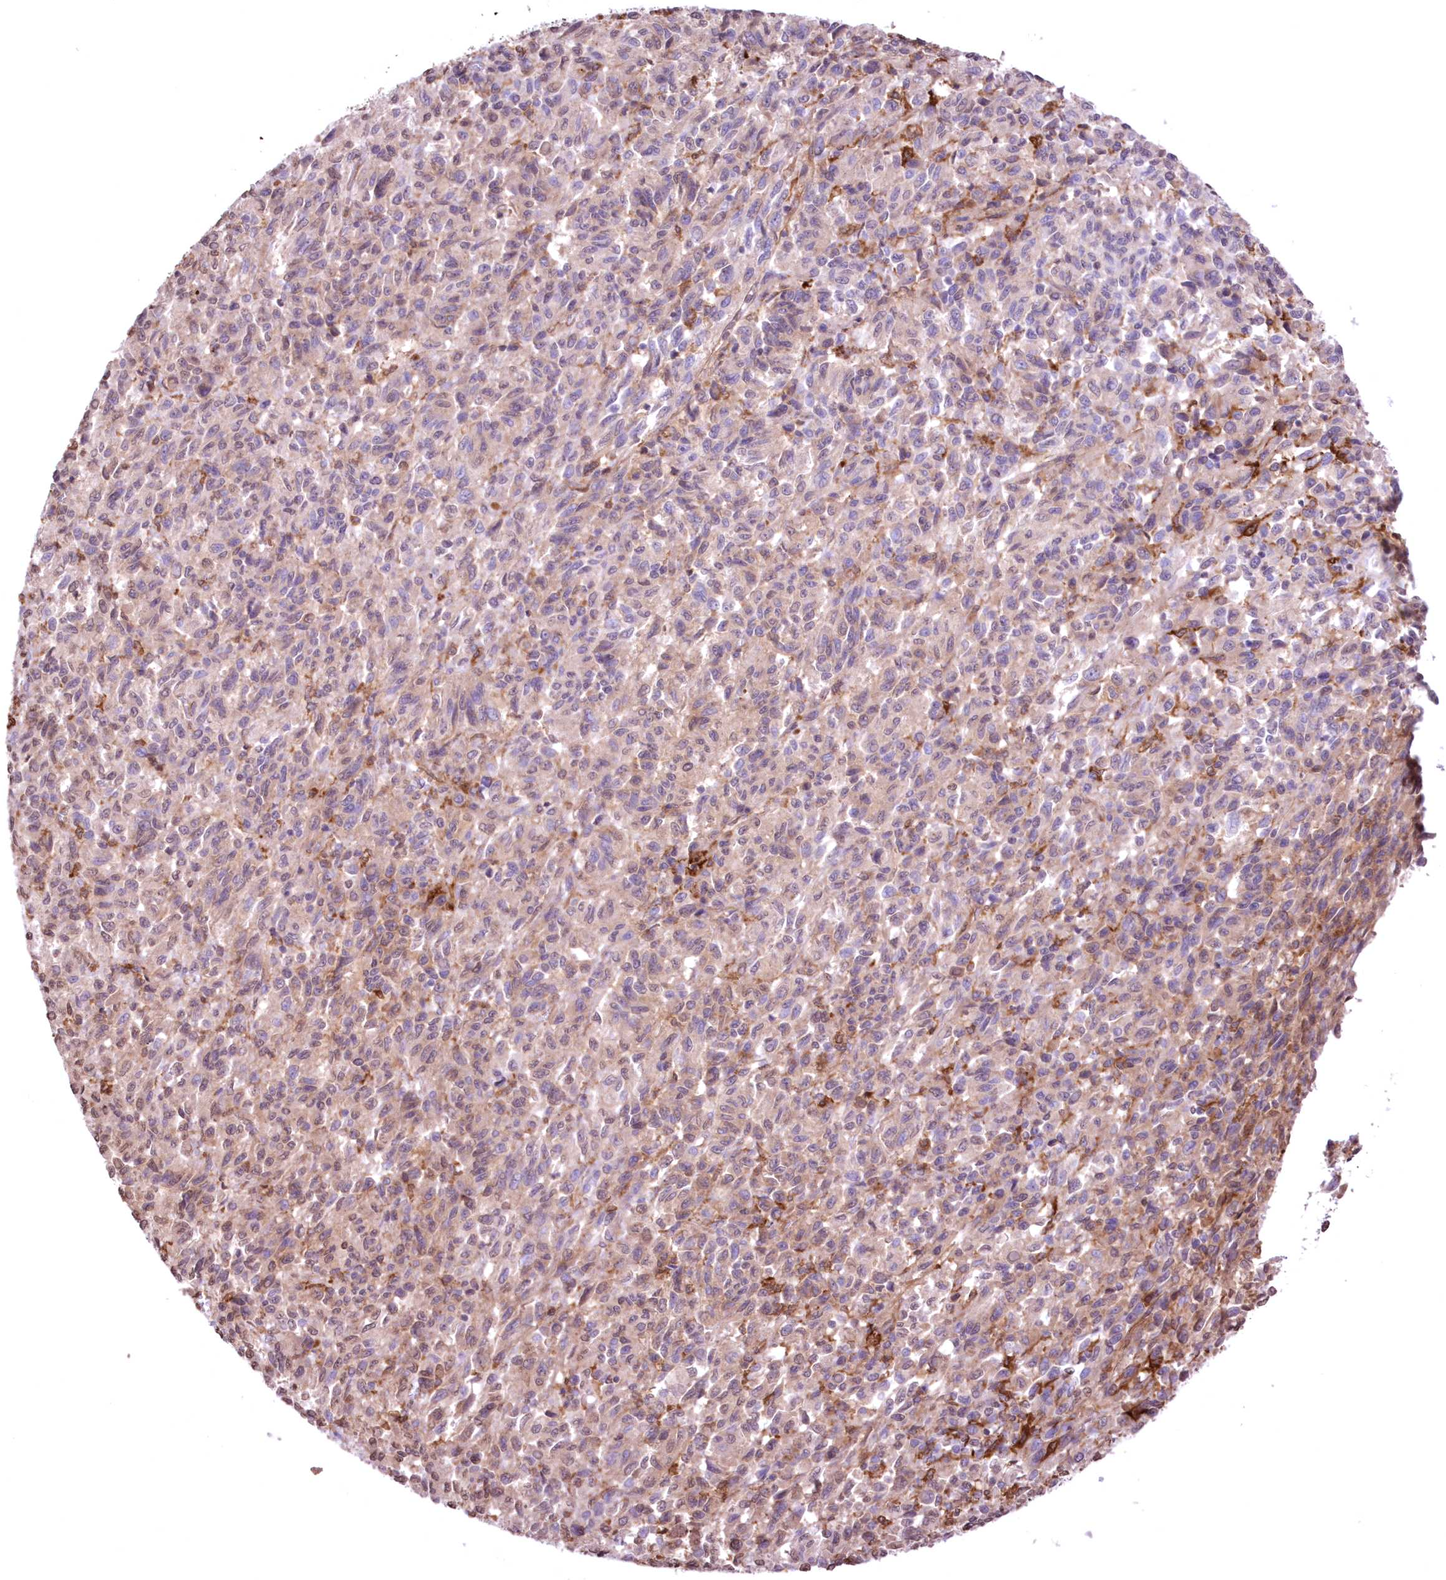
{"staining": {"intensity": "weak", "quantity": "25%-75%", "location": "cytoplasmic/membranous"}, "tissue": "melanoma", "cell_type": "Tumor cells", "image_type": "cancer", "snomed": [{"axis": "morphology", "description": "Malignant melanoma, Metastatic site"}, {"axis": "topography", "description": "Lung"}], "caption": "Human melanoma stained for a protein (brown) exhibits weak cytoplasmic/membranous positive expression in approximately 25%-75% of tumor cells.", "gene": "FCHO2", "patient": {"sex": "male", "age": 64}}